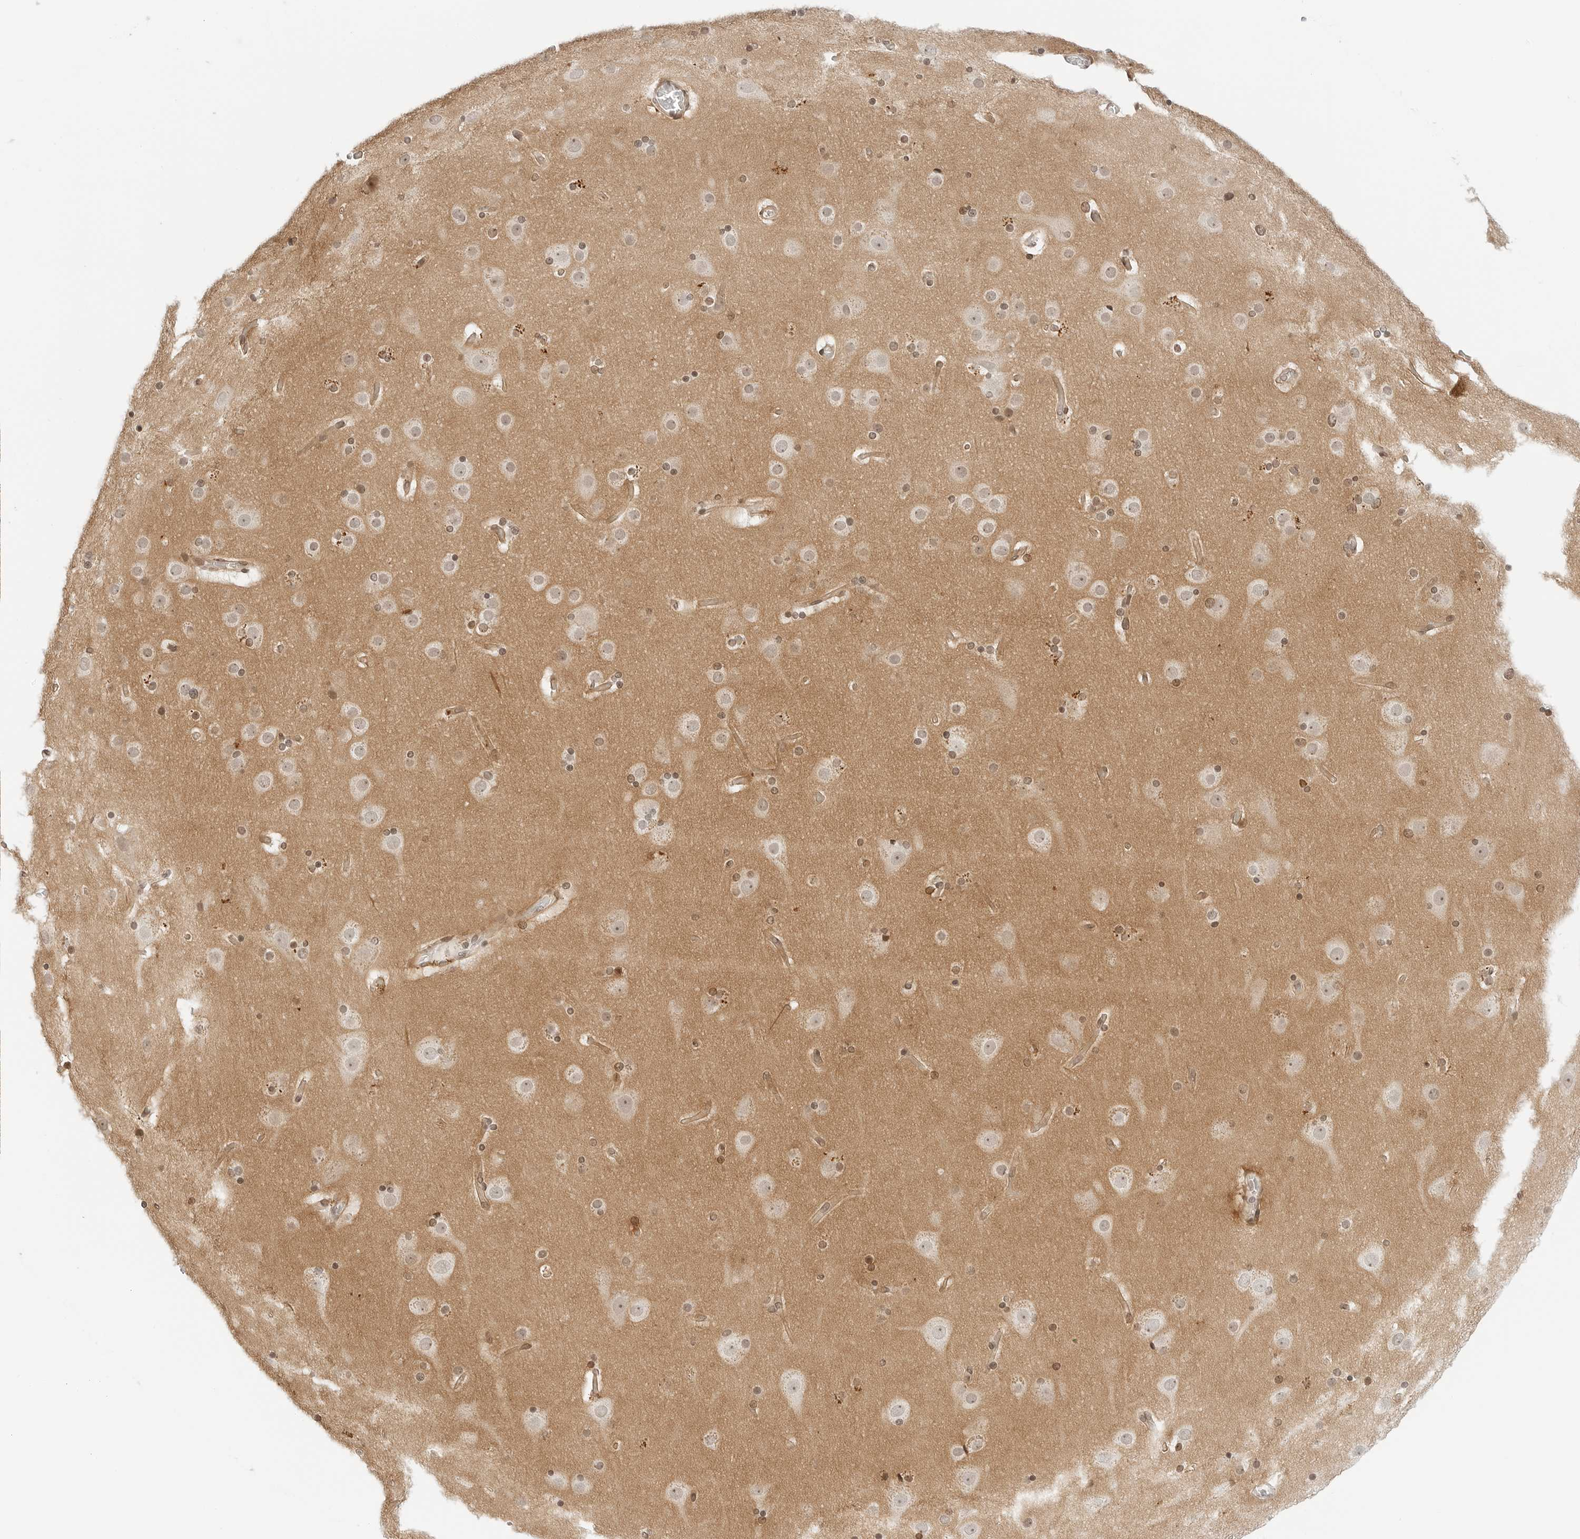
{"staining": {"intensity": "weak", "quantity": ">75%", "location": "cytoplasmic/membranous,nuclear"}, "tissue": "cerebral cortex", "cell_type": "Endothelial cells", "image_type": "normal", "snomed": [{"axis": "morphology", "description": "Normal tissue, NOS"}, {"axis": "topography", "description": "Cerebral cortex"}], "caption": "IHC photomicrograph of unremarkable cerebral cortex: human cerebral cortex stained using immunohistochemistry (IHC) shows low levels of weak protein expression localized specifically in the cytoplasmic/membranous,nuclear of endothelial cells, appearing as a cytoplasmic/membranous,nuclear brown color.", "gene": "NEO1", "patient": {"sex": "male", "age": 57}}